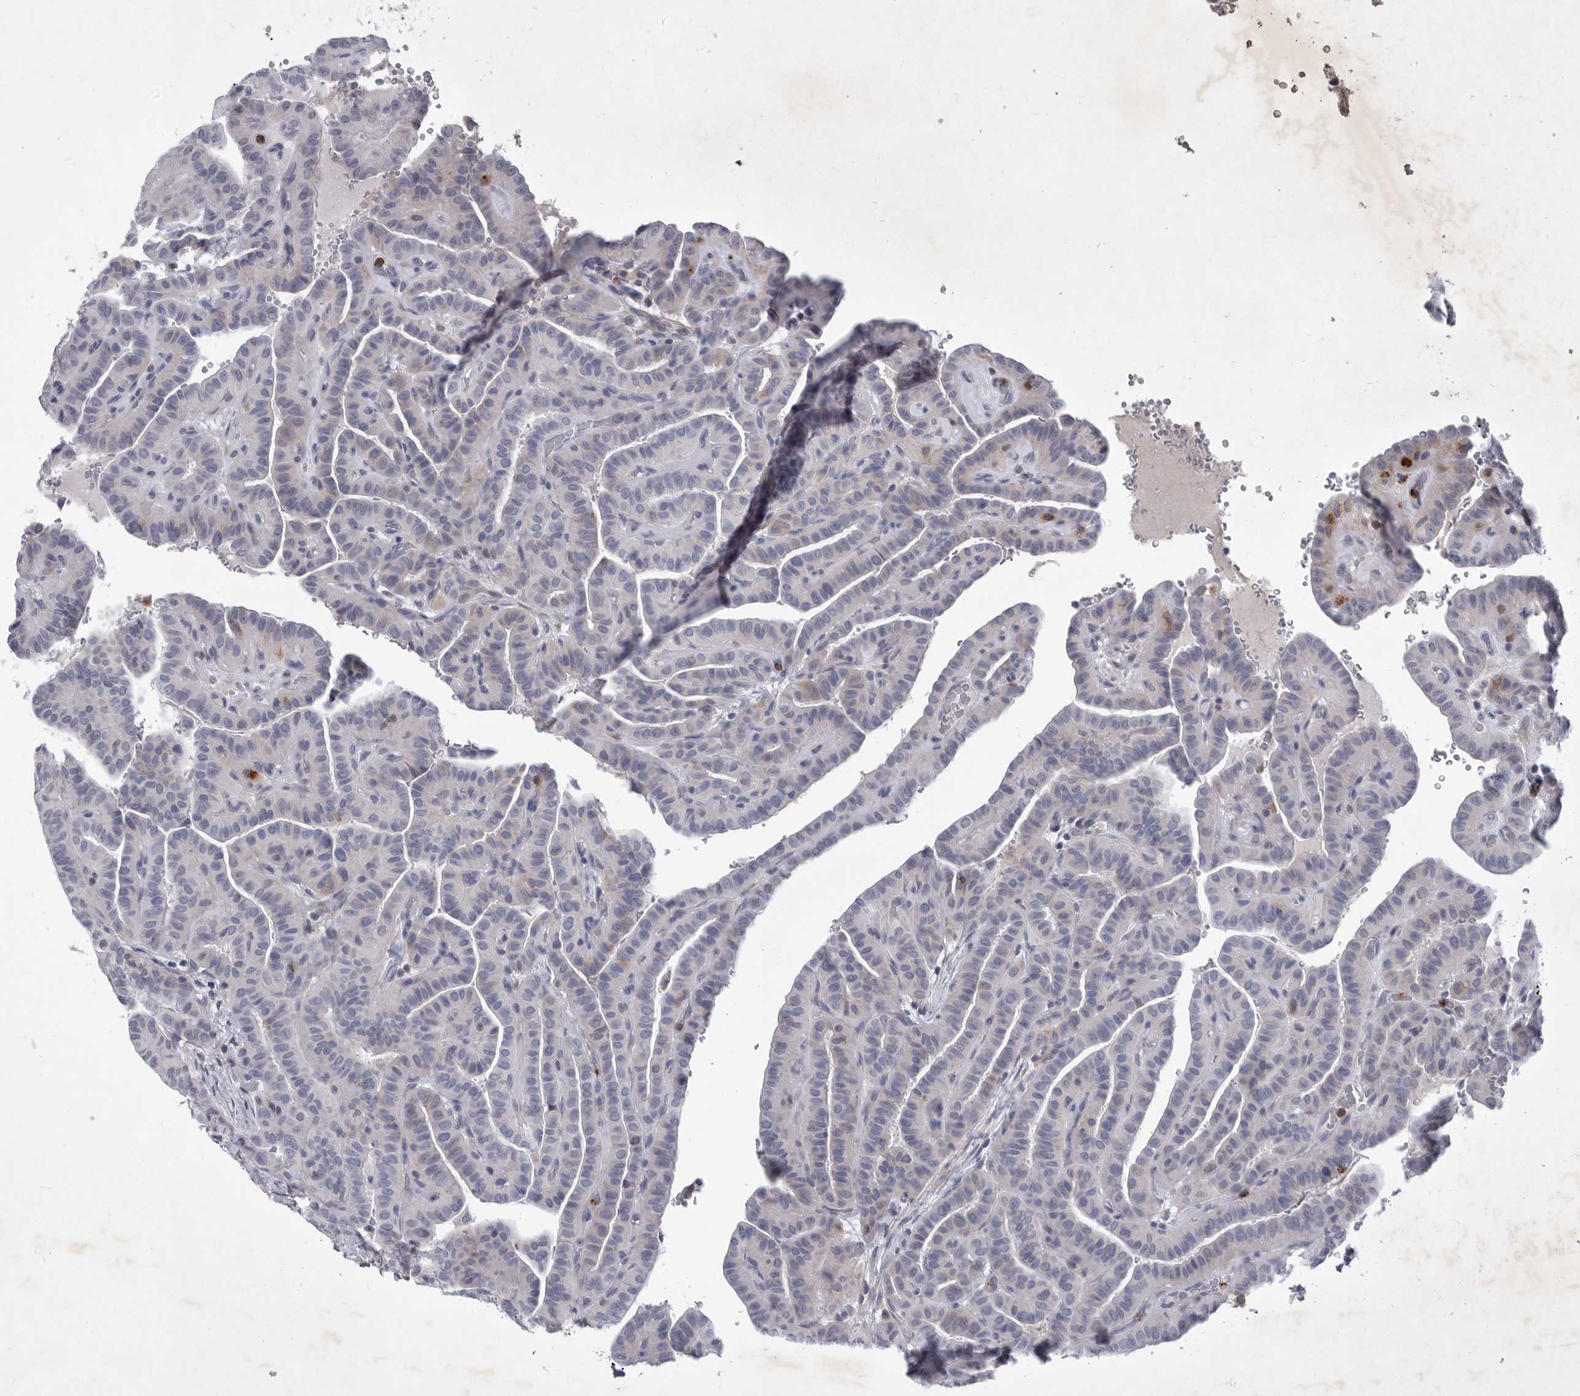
{"staining": {"intensity": "negative", "quantity": "none", "location": "none"}, "tissue": "thyroid cancer", "cell_type": "Tumor cells", "image_type": "cancer", "snomed": [{"axis": "morphology", "description": "Papillary adenocarcinoma, NOS"}, {"axis": "topography", "description": "Thyroid gland"}], "caption": "Immunohistochemical staining of papillary adenocarcinoma (thyroid) demonstrates no significant staining in tumor cells.", "gene": "SIGLEC10", "patient": {"sex": "male", "age": 77}}